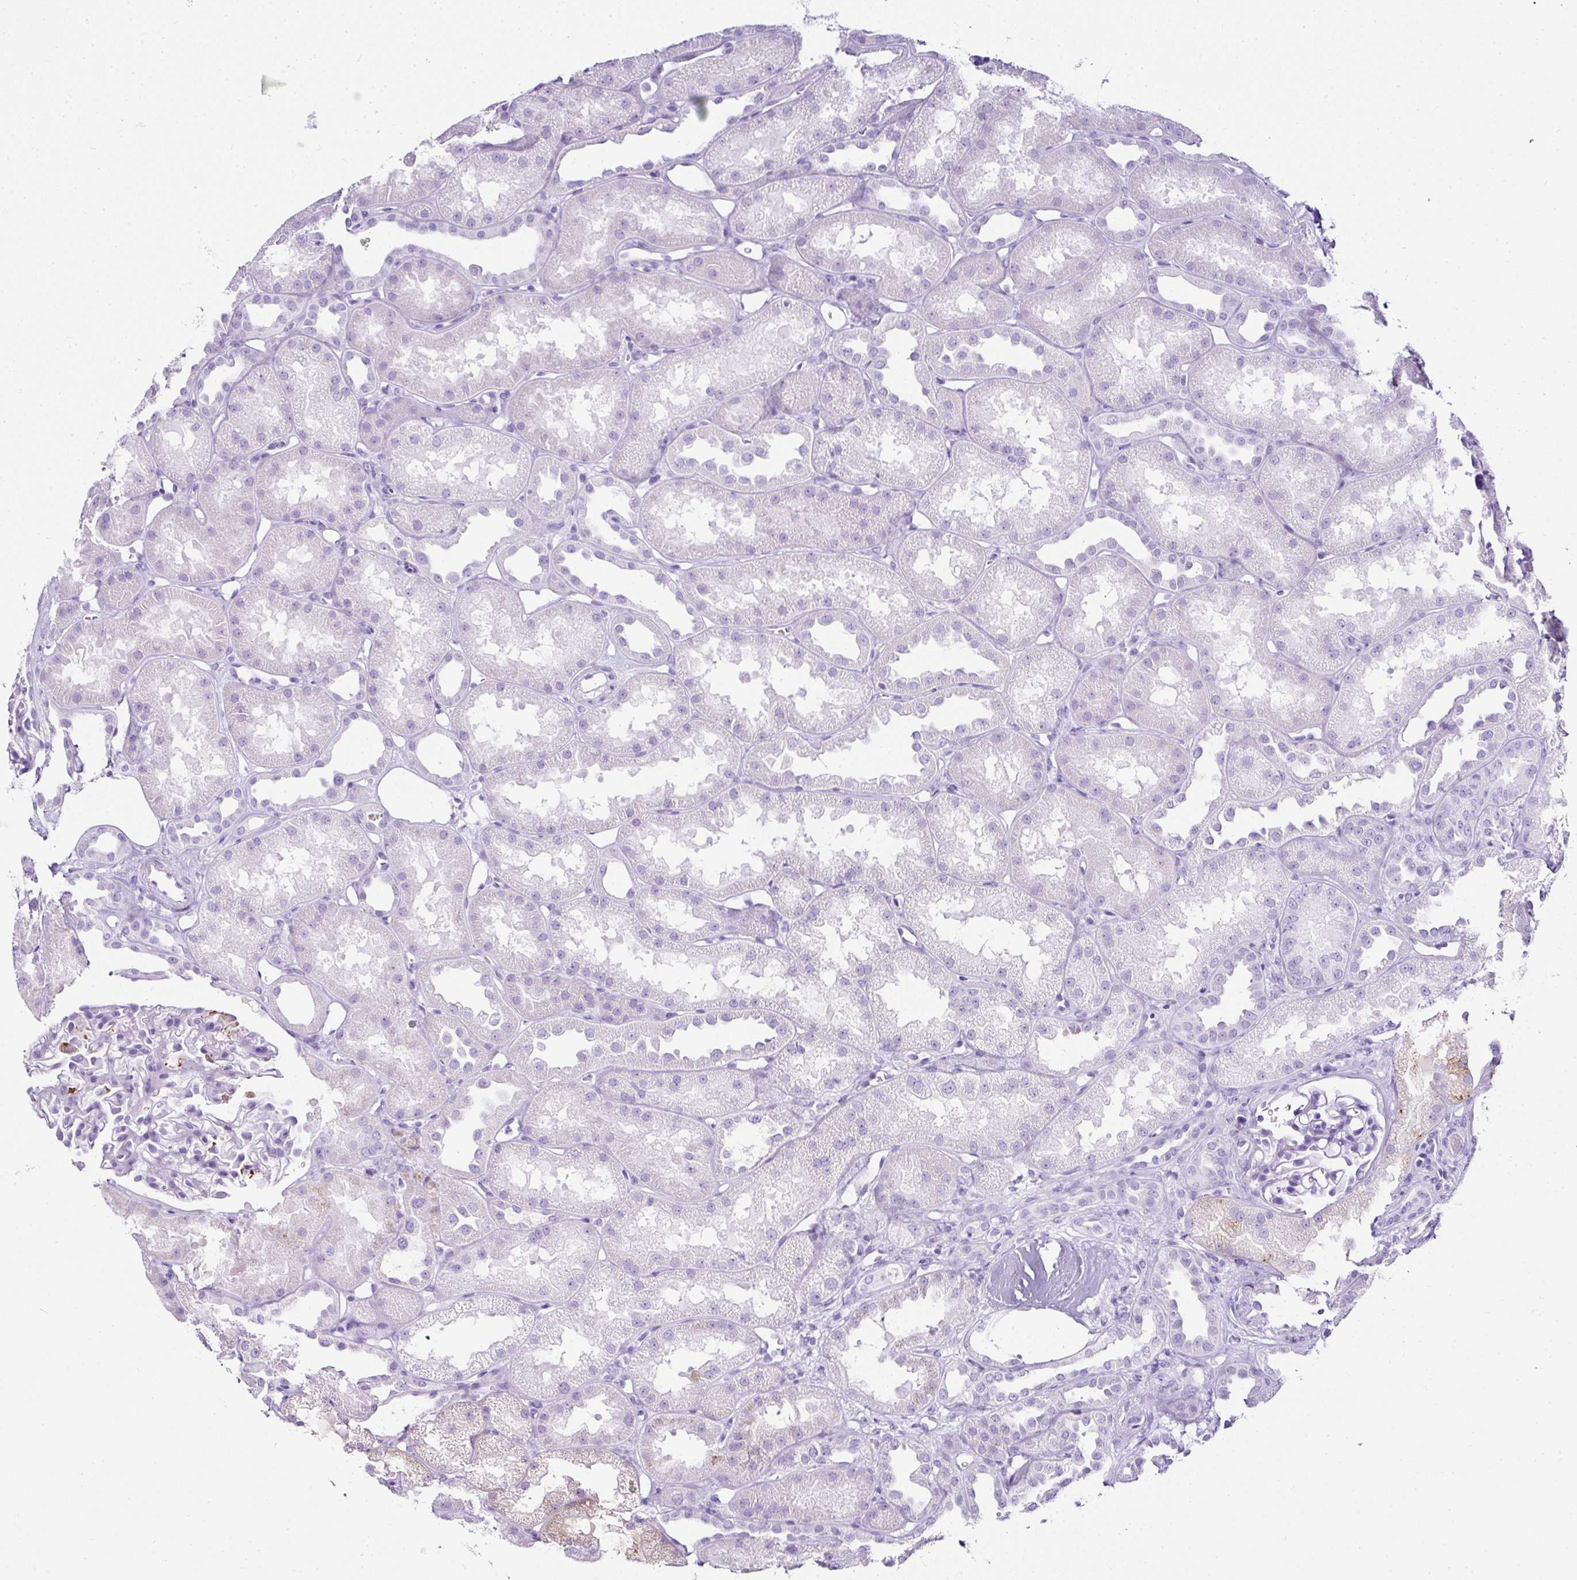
{"staining": {"intensity": "negative", "quantity": "none", "location": "none"}, "tissue": "kidney", "cell_type": "Cells in glomeruli", "image_type": "normal", "snomed": [{"axis": "morphology", "description": "Normal tissue, NOS"}, {"axis": "topography", "description": "Kidney"}], "caption": "Cells in glomeruli are negative for protein expression in normal human kidney. (Immunohistochemistry (ihc), brightfield microscopy, high magnification).", "gene": "SERPINB3", "patient": {"sex": "male", "age": 61}}